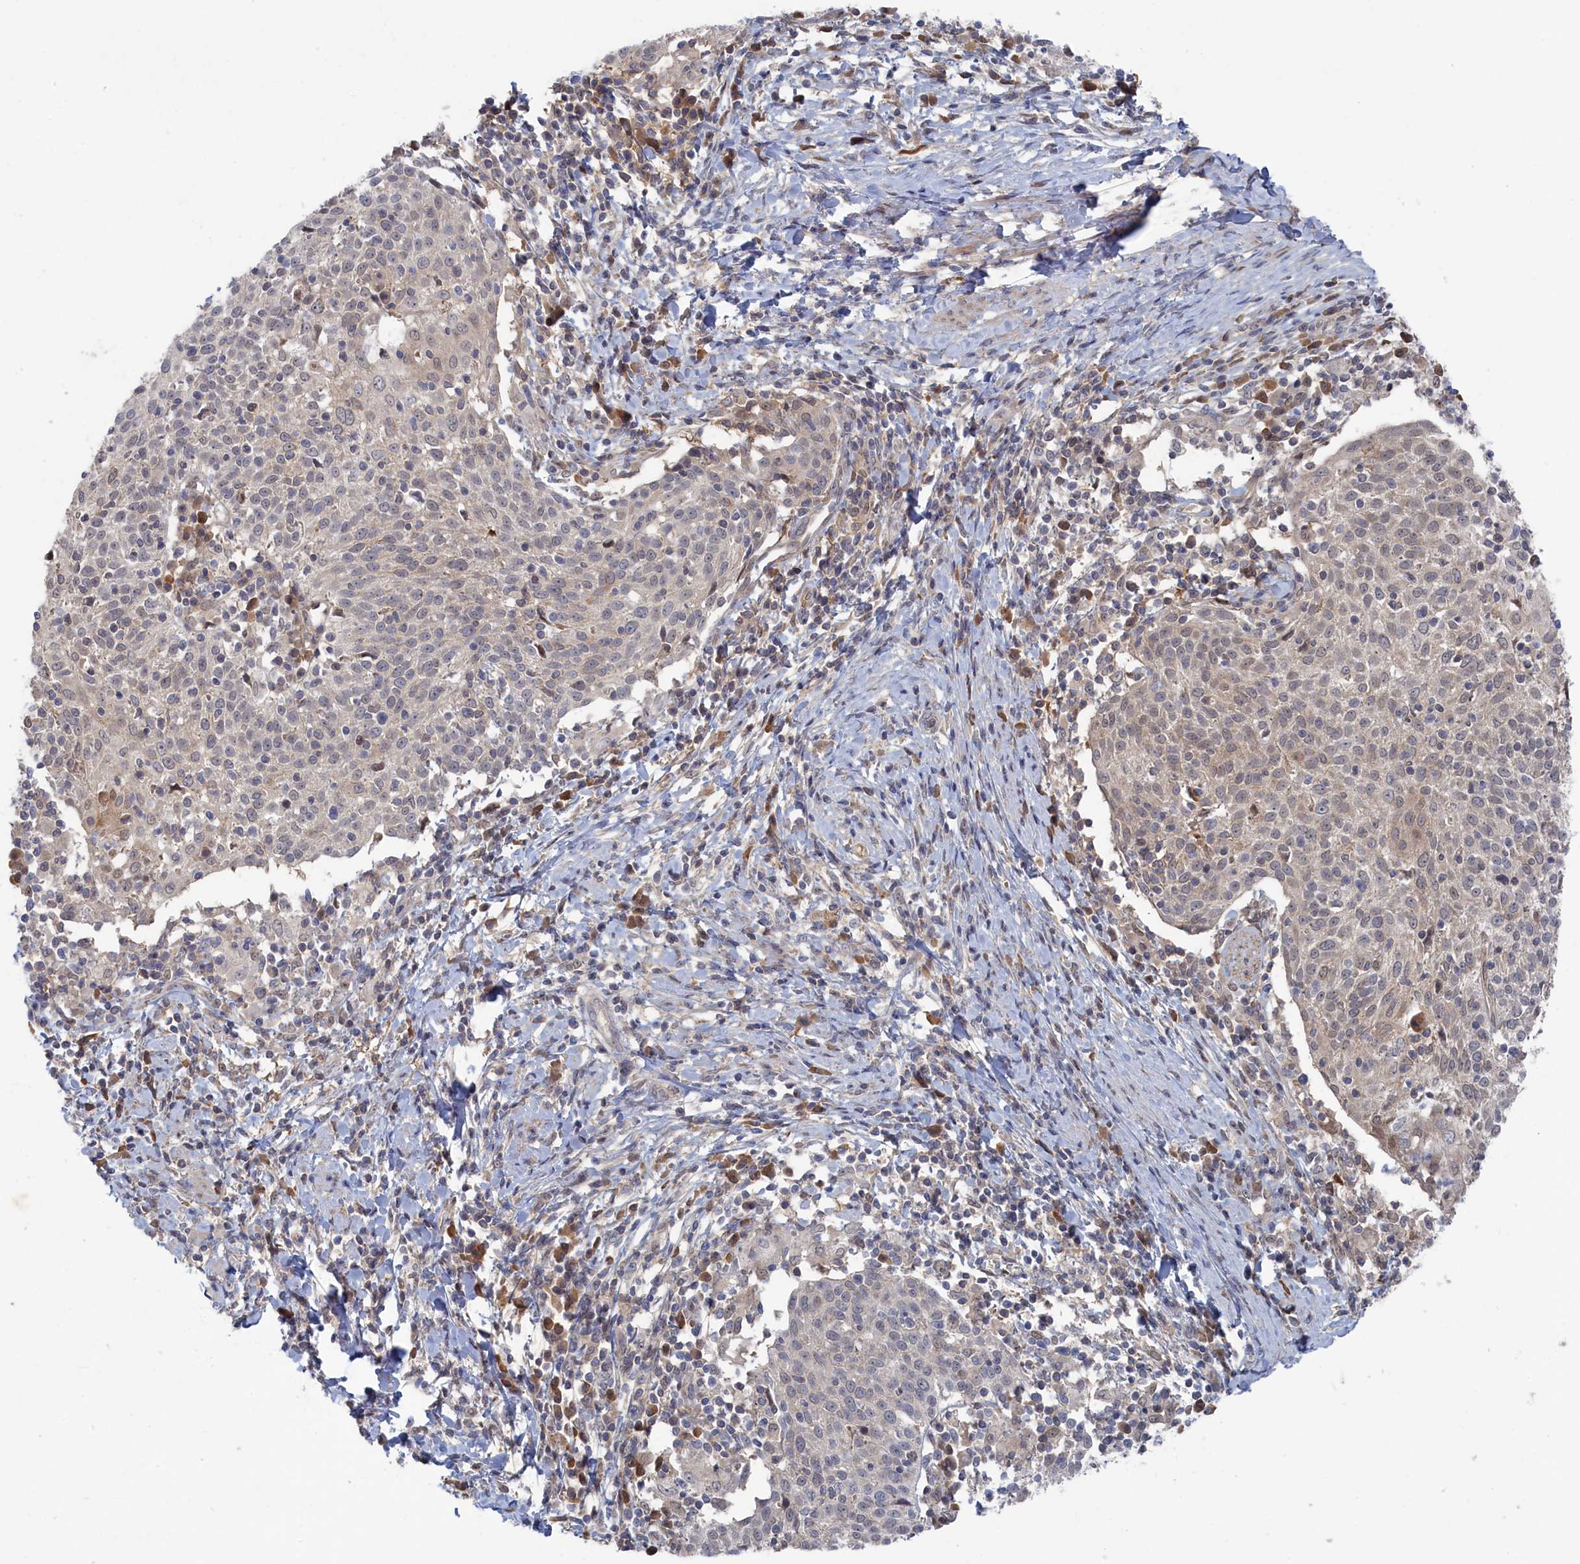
{"staining": {"intensity": "weak", "quantity": "25%-75%", "location": "cytoplasmic/membranous,nuclear"}, "tissue": "cervical cancer", "cell_type": "Tumor cells", "image_type": "cancer", "snomed": [{"axis": "morphology", "description": "Squamous cell carcinoma, NOS"}, {"axis": "topography", "description": "Cervix"}], "caption": "Cervical cancer stained with immunohistochemistry displays weak cytoplasmic/membranous and nuclear expression in about 25%-75% of tumor cells.", "gene": "IRGQ", "patient": {"sex": "female", "age": 52}}